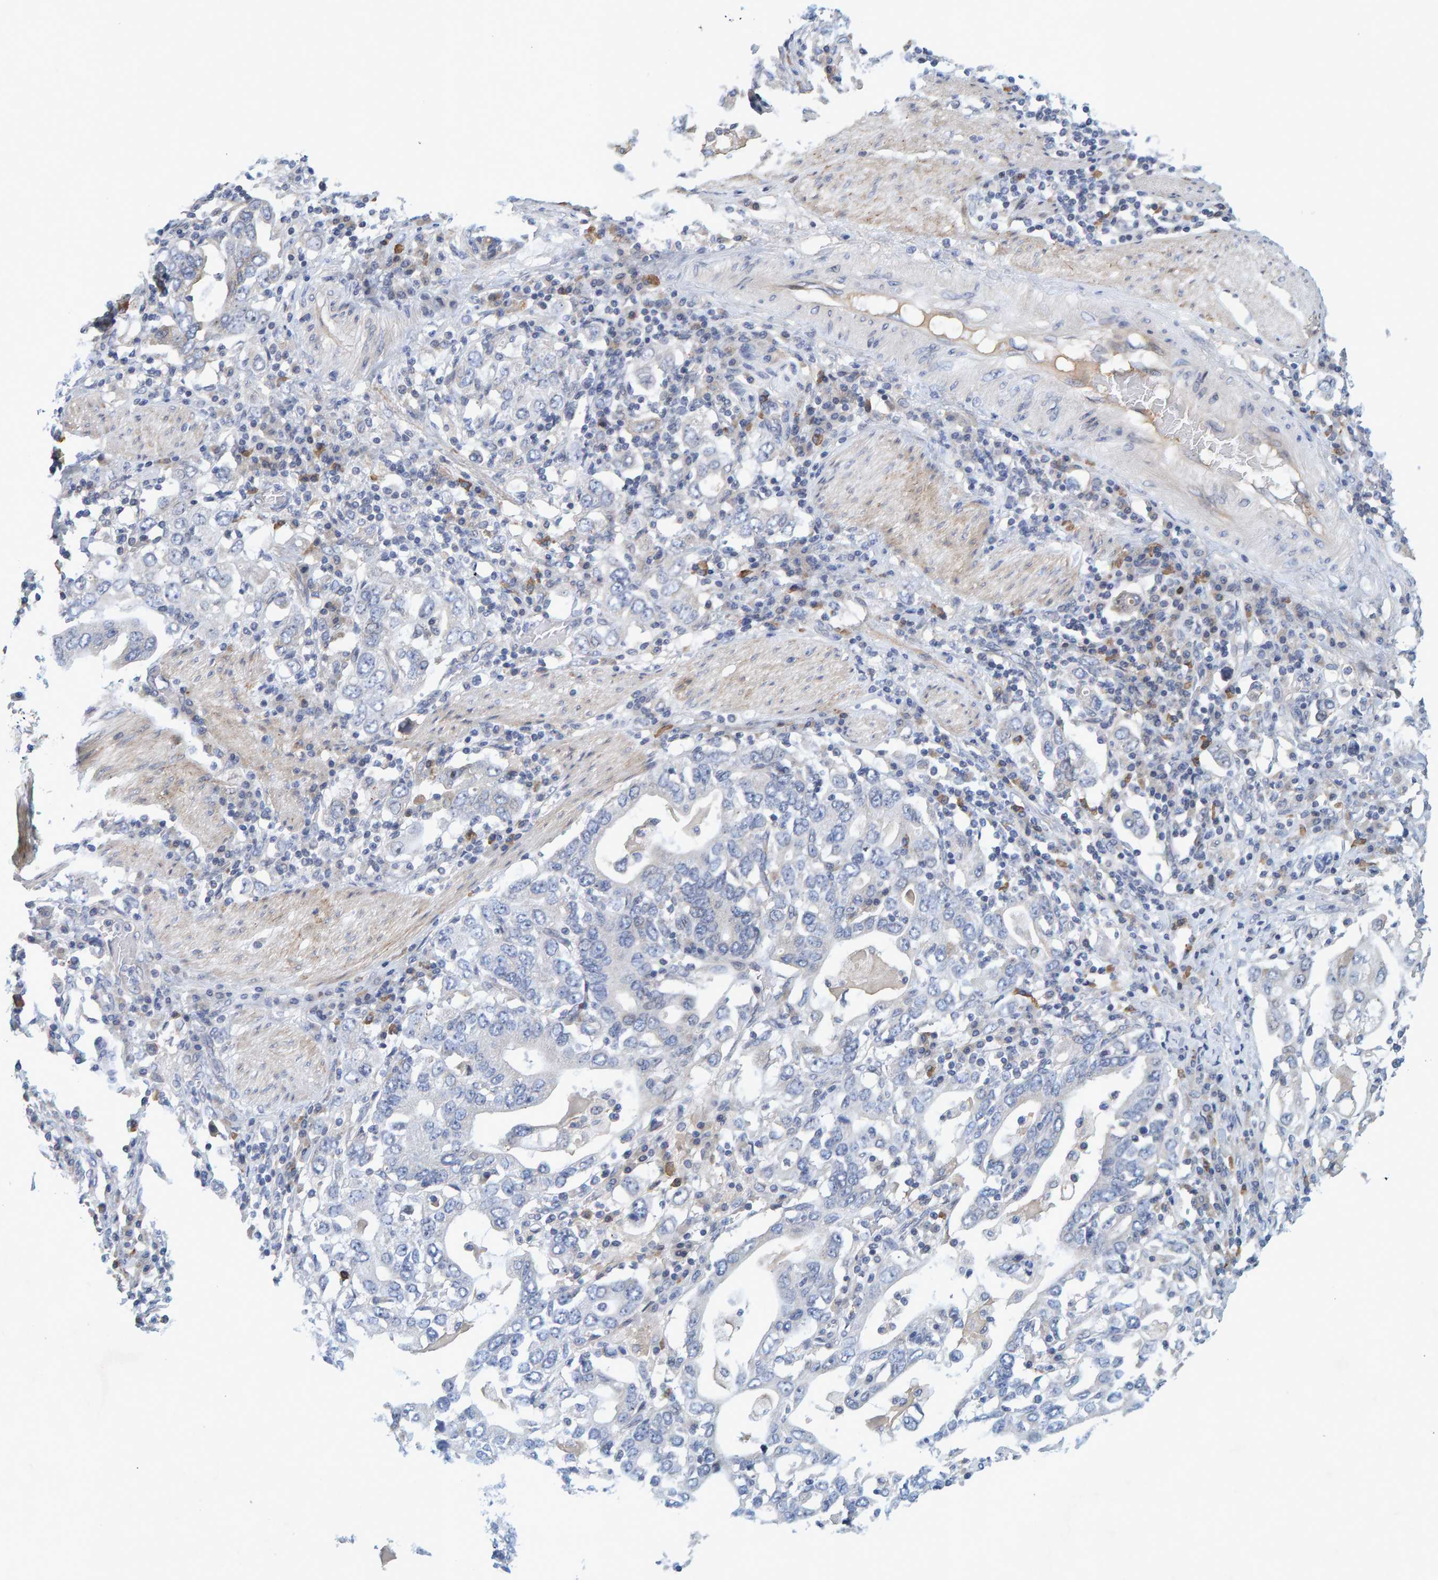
{"staining": {"intensity": "negative", "quantity": "none", "location": "none"}, "tissue": "stomach cancer", "cell_type": "Tumor cells", "image_type": "cancer", "snomed": [{"axis": "morphology", "description": "Adenocarcinoma, NOS"}, {"axis": "topography", "description": "Stomach, upper"}], "caption": "Immunohistochemistry of stomach adenocarcinoma shows no expression in tumor cells. (DAB immunohistochemistry (IHC) visualized using brightfield microscopy, high magnification).", "gene": "ZNF77", "patient": {"sex": "male", "age": 62}}